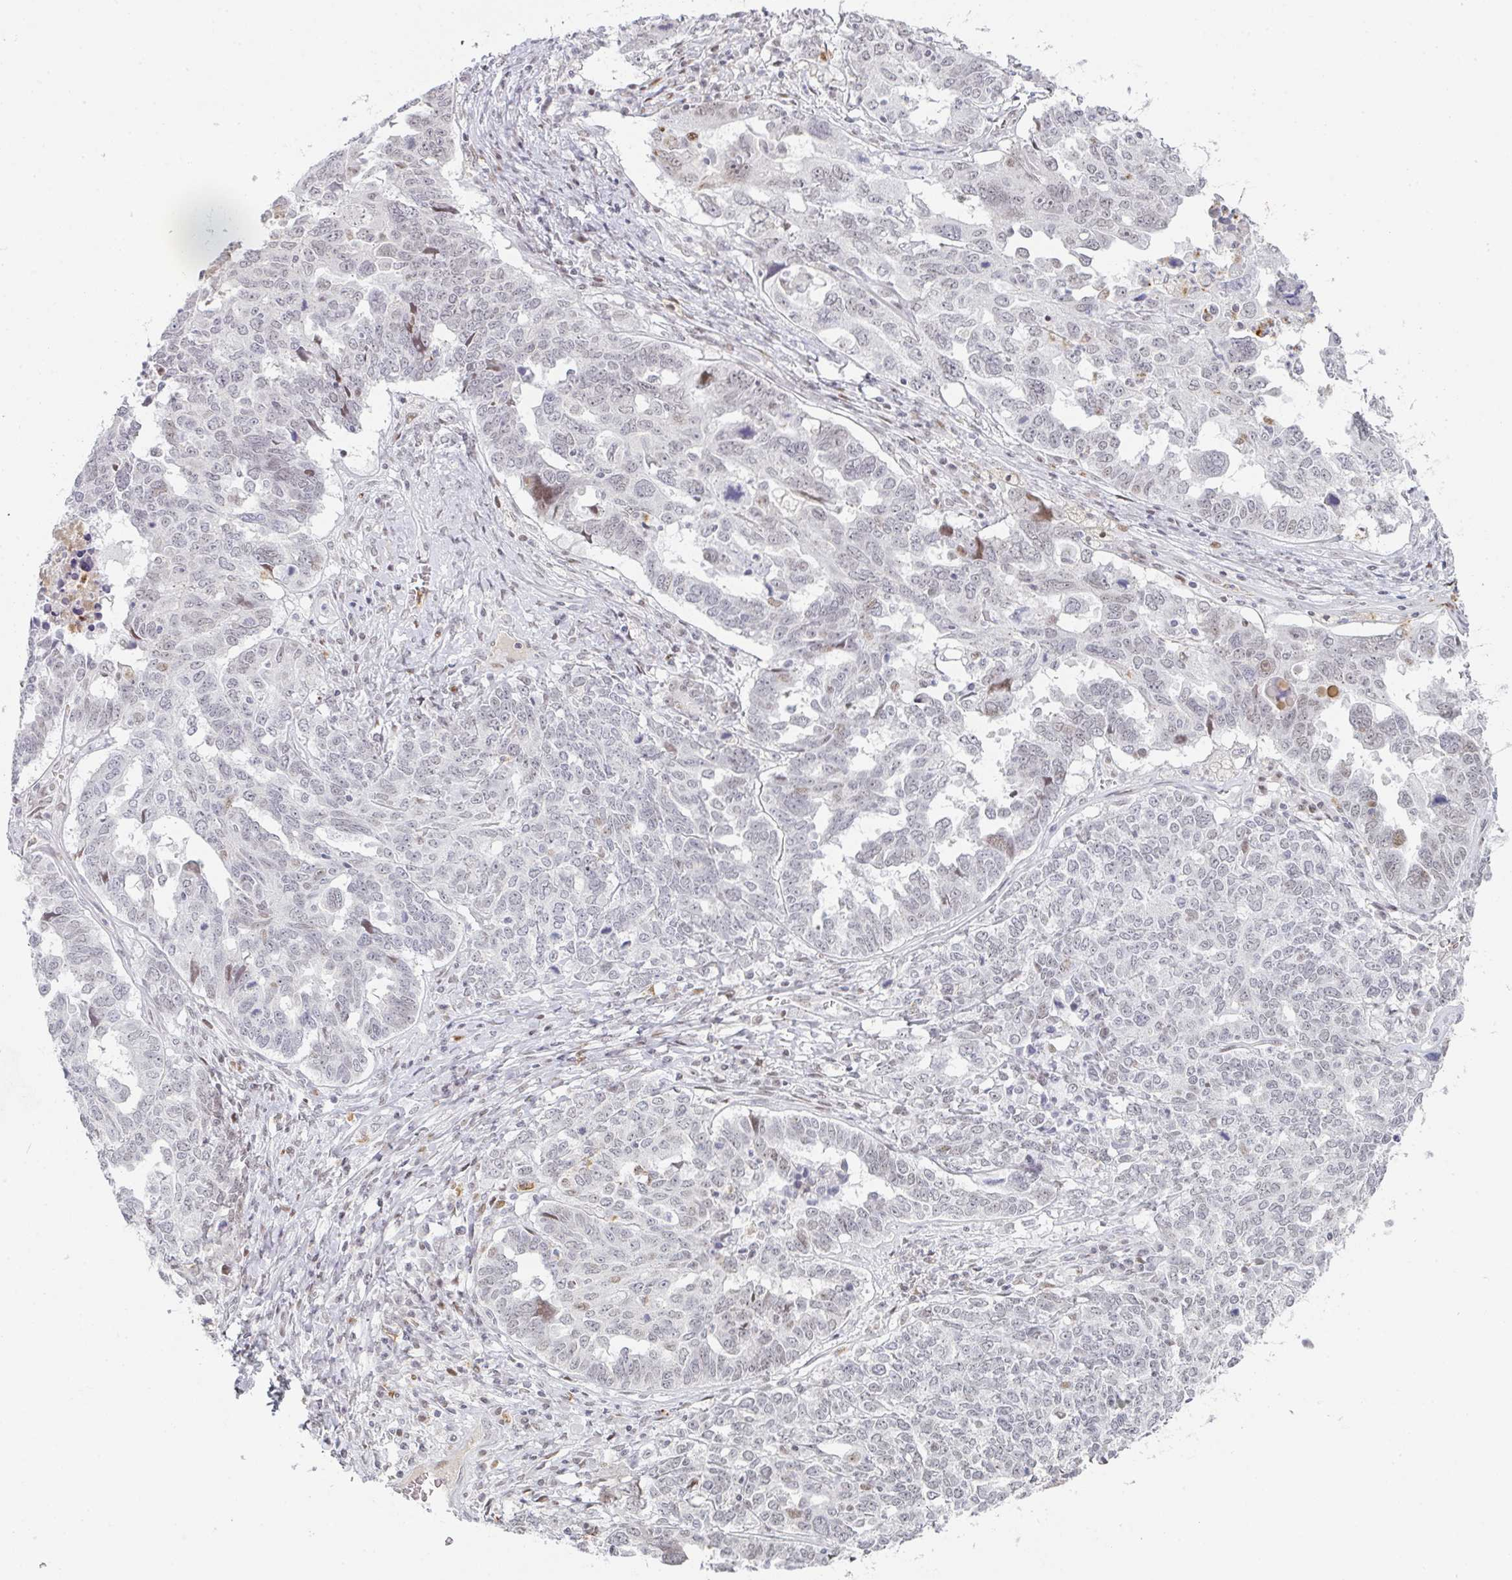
{"staining": {"intensity": "moderate", "quantity": "<25%", "location": "nuclear"}, "tissue": "ovarian cancer", "cell_type": "Tumor cells", "image_type": "cancer", "snomed": [{"axis": "morphology", "description": "Carcinoma, endometroid"}, {"axis": "topography", "description": "Ovary"}], "caption": "Immunohistochemical staining of human ovarian cancer demonstrates low levels of moderate nuclear protein staining in approximately <25% of tumor cells.", "gene": "LIN54", "patient": {"sex": "female", "age": 62}}